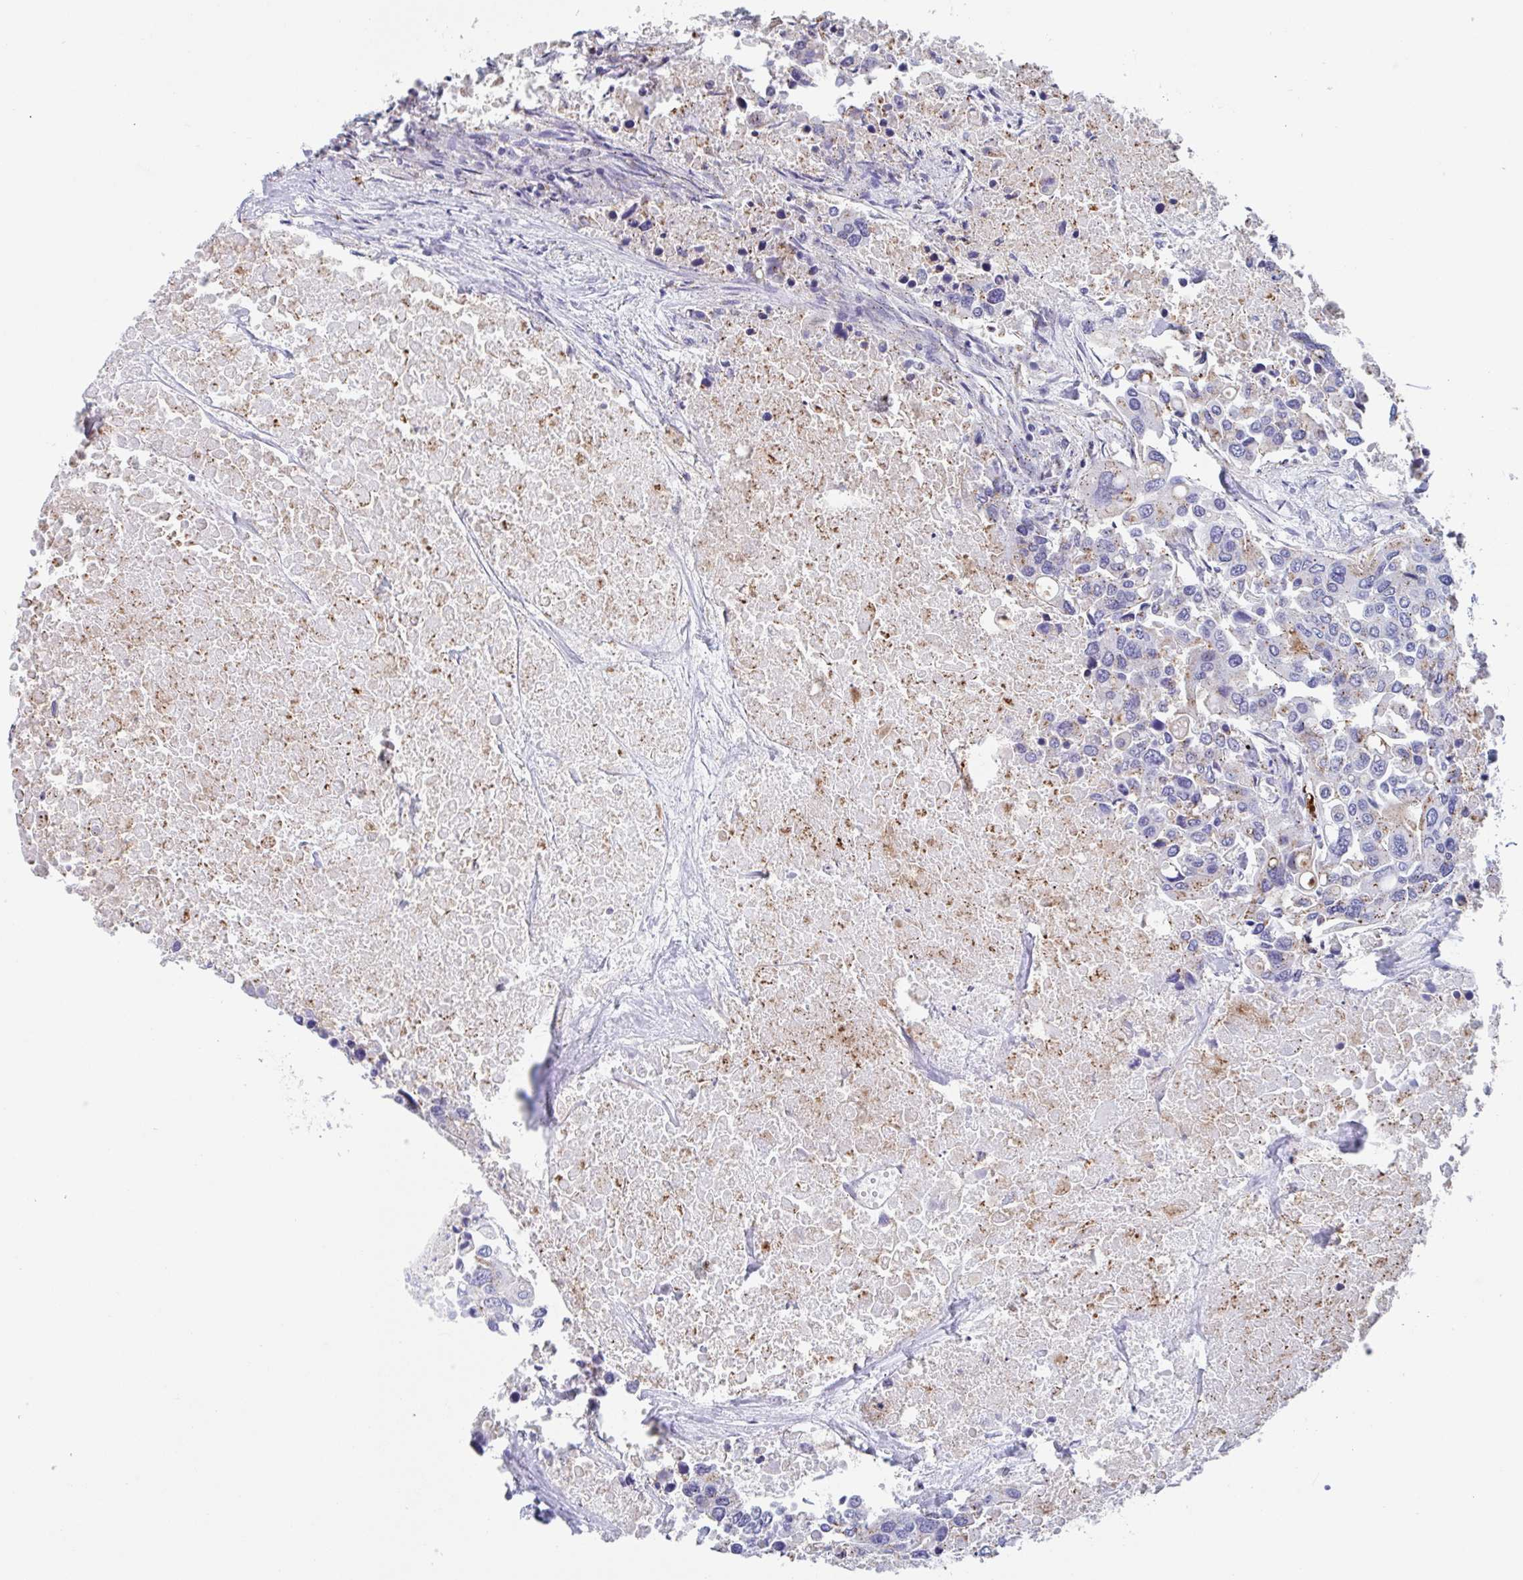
{"staining": {"intensity": "weak", "quantity": "25%-75%", "location": "cytoplasmic/membranous"}, "tissue": "colorectal cancer", "cell_type": "Tumor cells", "image_type": "cancer", "snomed": [{"axis": "morphology", "description": "Adenocarcinoma, NOS"}, {"axis": "topography", "description": "Colon"}], "caption": "Colorectal adenocarcinoma stained with immunohistochemistry (IHC) reveals weak cytoplasmic/membranous positivity in about 25%-75% of tumor cells.", "gene": "CHMP5", "patient": {"sex": "male", "age": 77}}